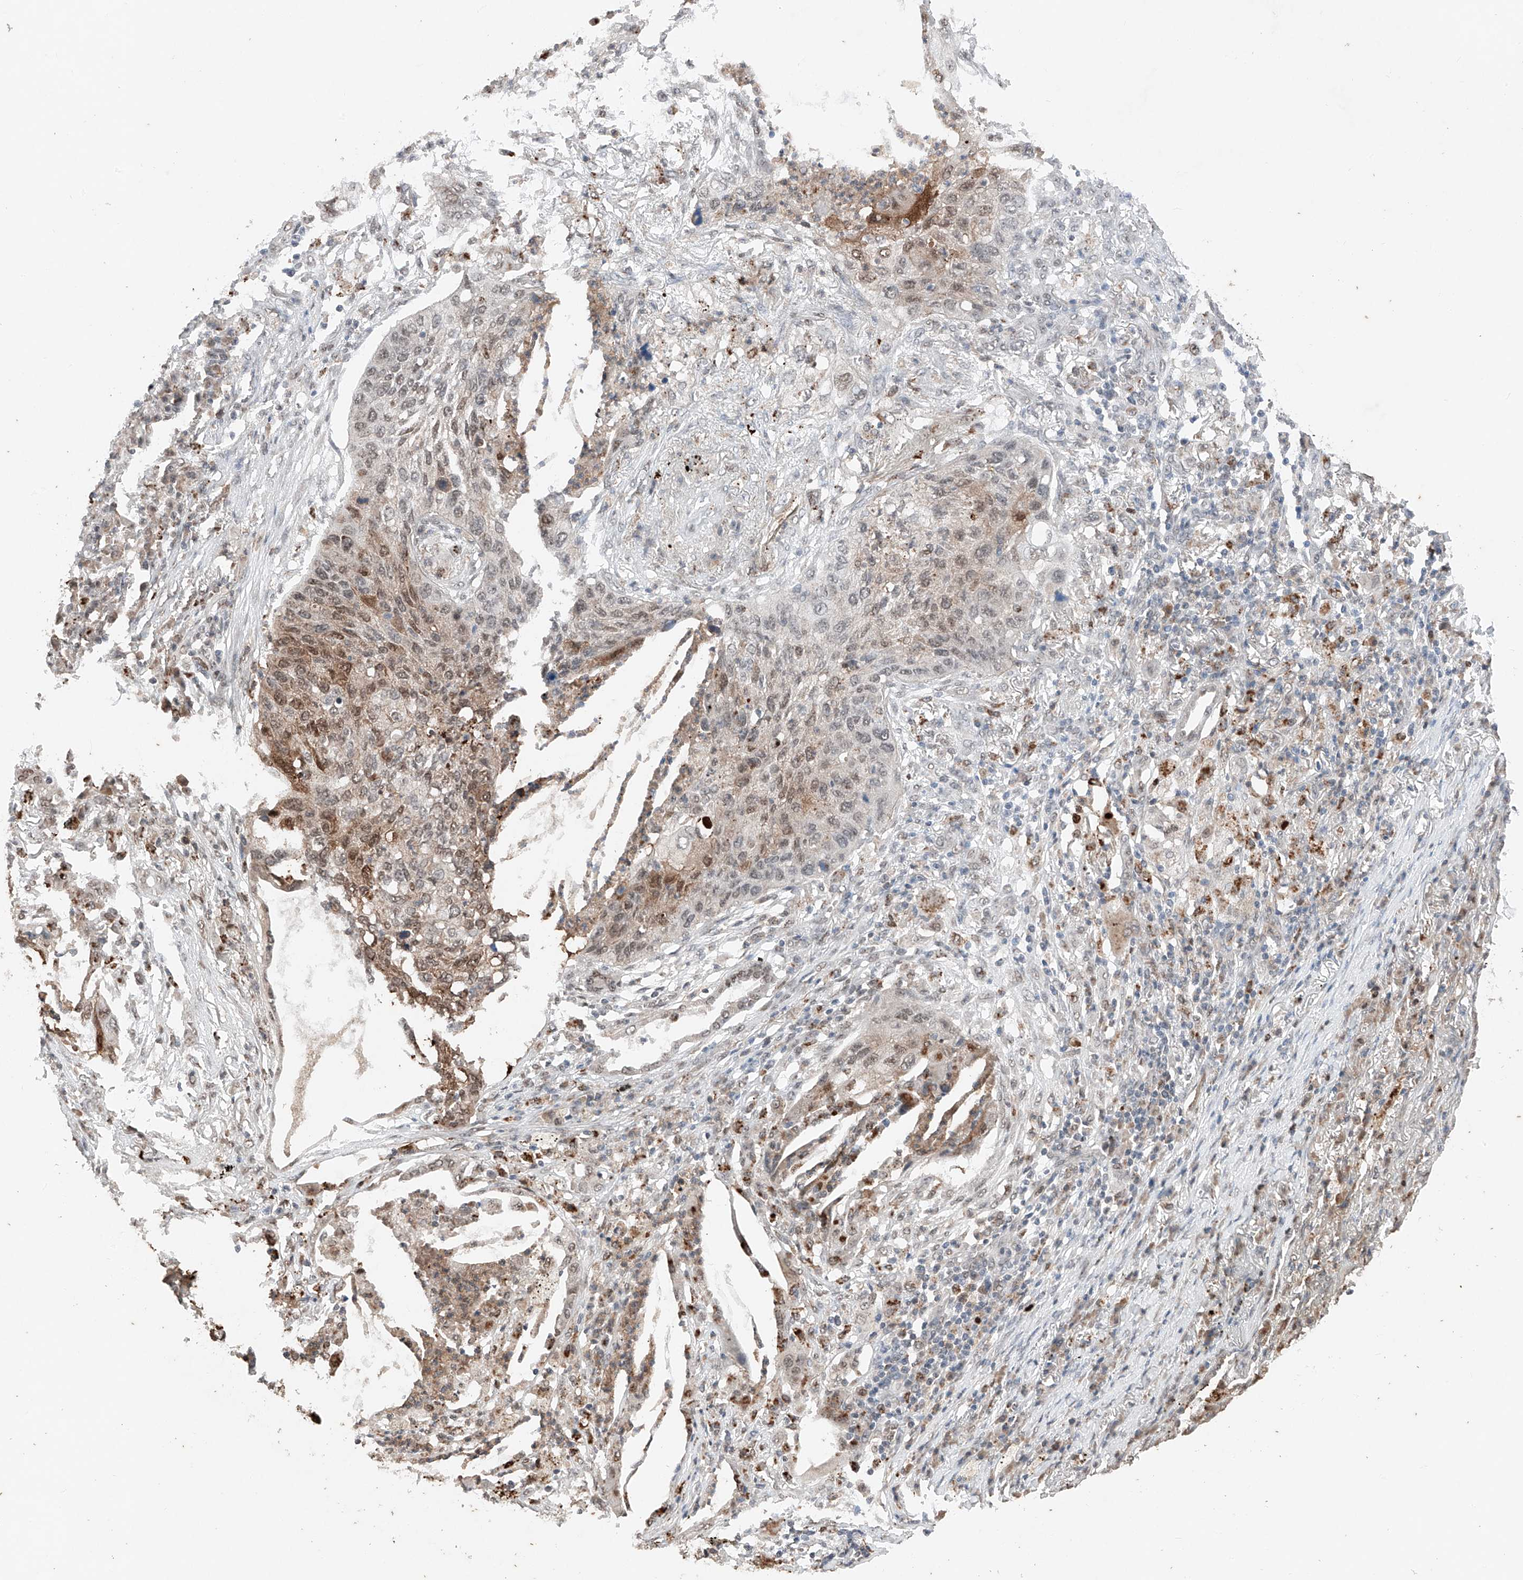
{"staining": {"intensity": "moderate", "quantity": "25%-75%", "location": "cytoplasmic/membranous,nuclear"}, "tissue": "lung cancer", "cell_type": "Tumor cells", "image_type": "cancer", "snomed": [{"axis": "morphology", "description": "Squamous cell carcinoma, NOS"}, {"axis": "topography", "description": "Lung"}], "caption": "This photomicrograph shows IHC staining of lung cancer (squamous cell carcinoma), with medium moderate cytoplasmic/membranous and nuclear positivity in approximately 25%-75% of tumor cells.", "gene": "TBX4", "patient": {"sex": "female", "age": 63}}